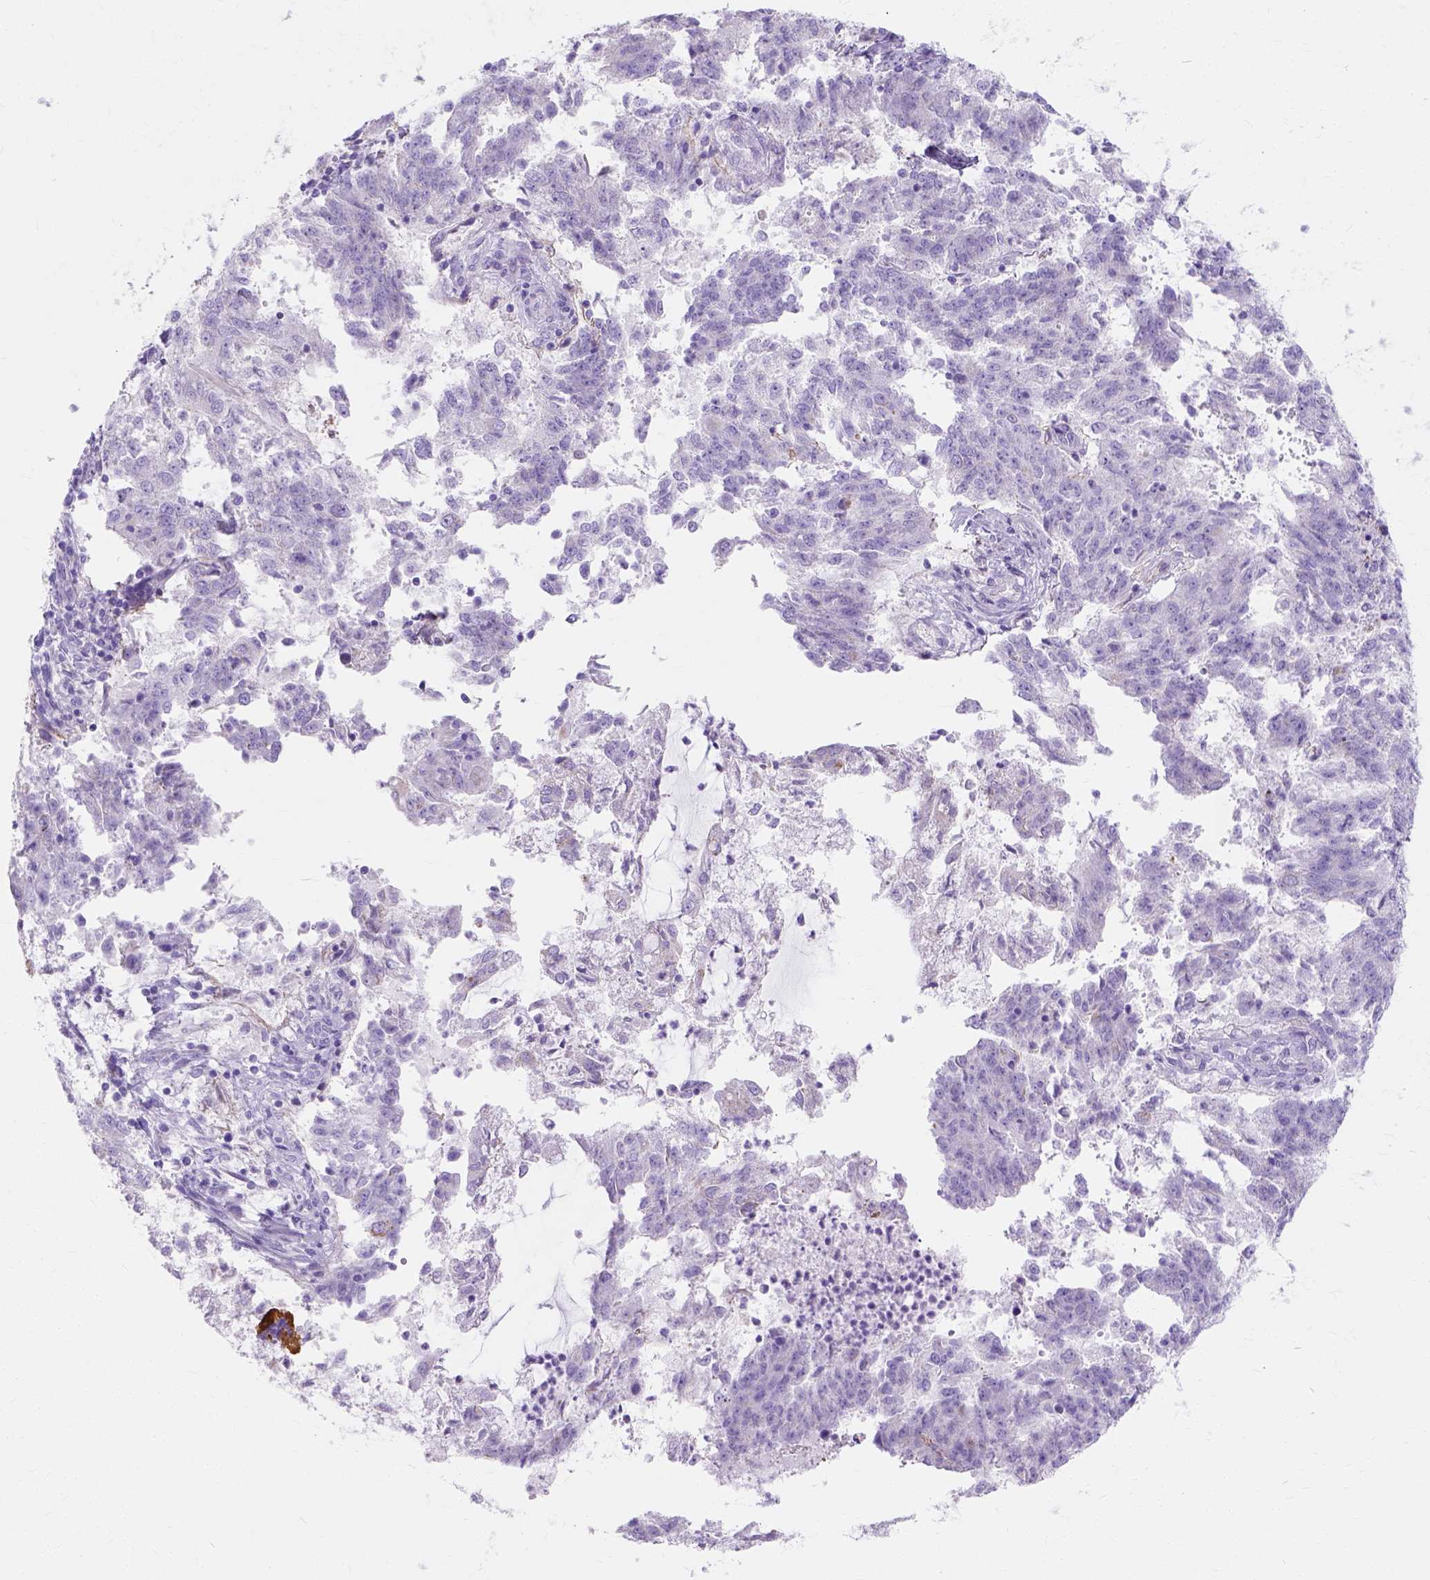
{"staining": {"intensity": "negative", "quantity": "none", "location": "none"}, "tissue": "endometrial cancer", "cell_type": "Tumor cells", "image_type": "cancer", "snomed": [{"axis": "morphology", "description": "Adenocarcinoma, NOS"}, {"axis": "topography", "description": "Endometrium"}], "caption": "This image is of endometrial cancer (adenocarcinoma) stained with IHC to label a protein in brown with the nuclei are counter-stained blue. There is no expression in tumor cells.", "gene": "MYH15", "patient": {"sex": "female", "age": 82}}